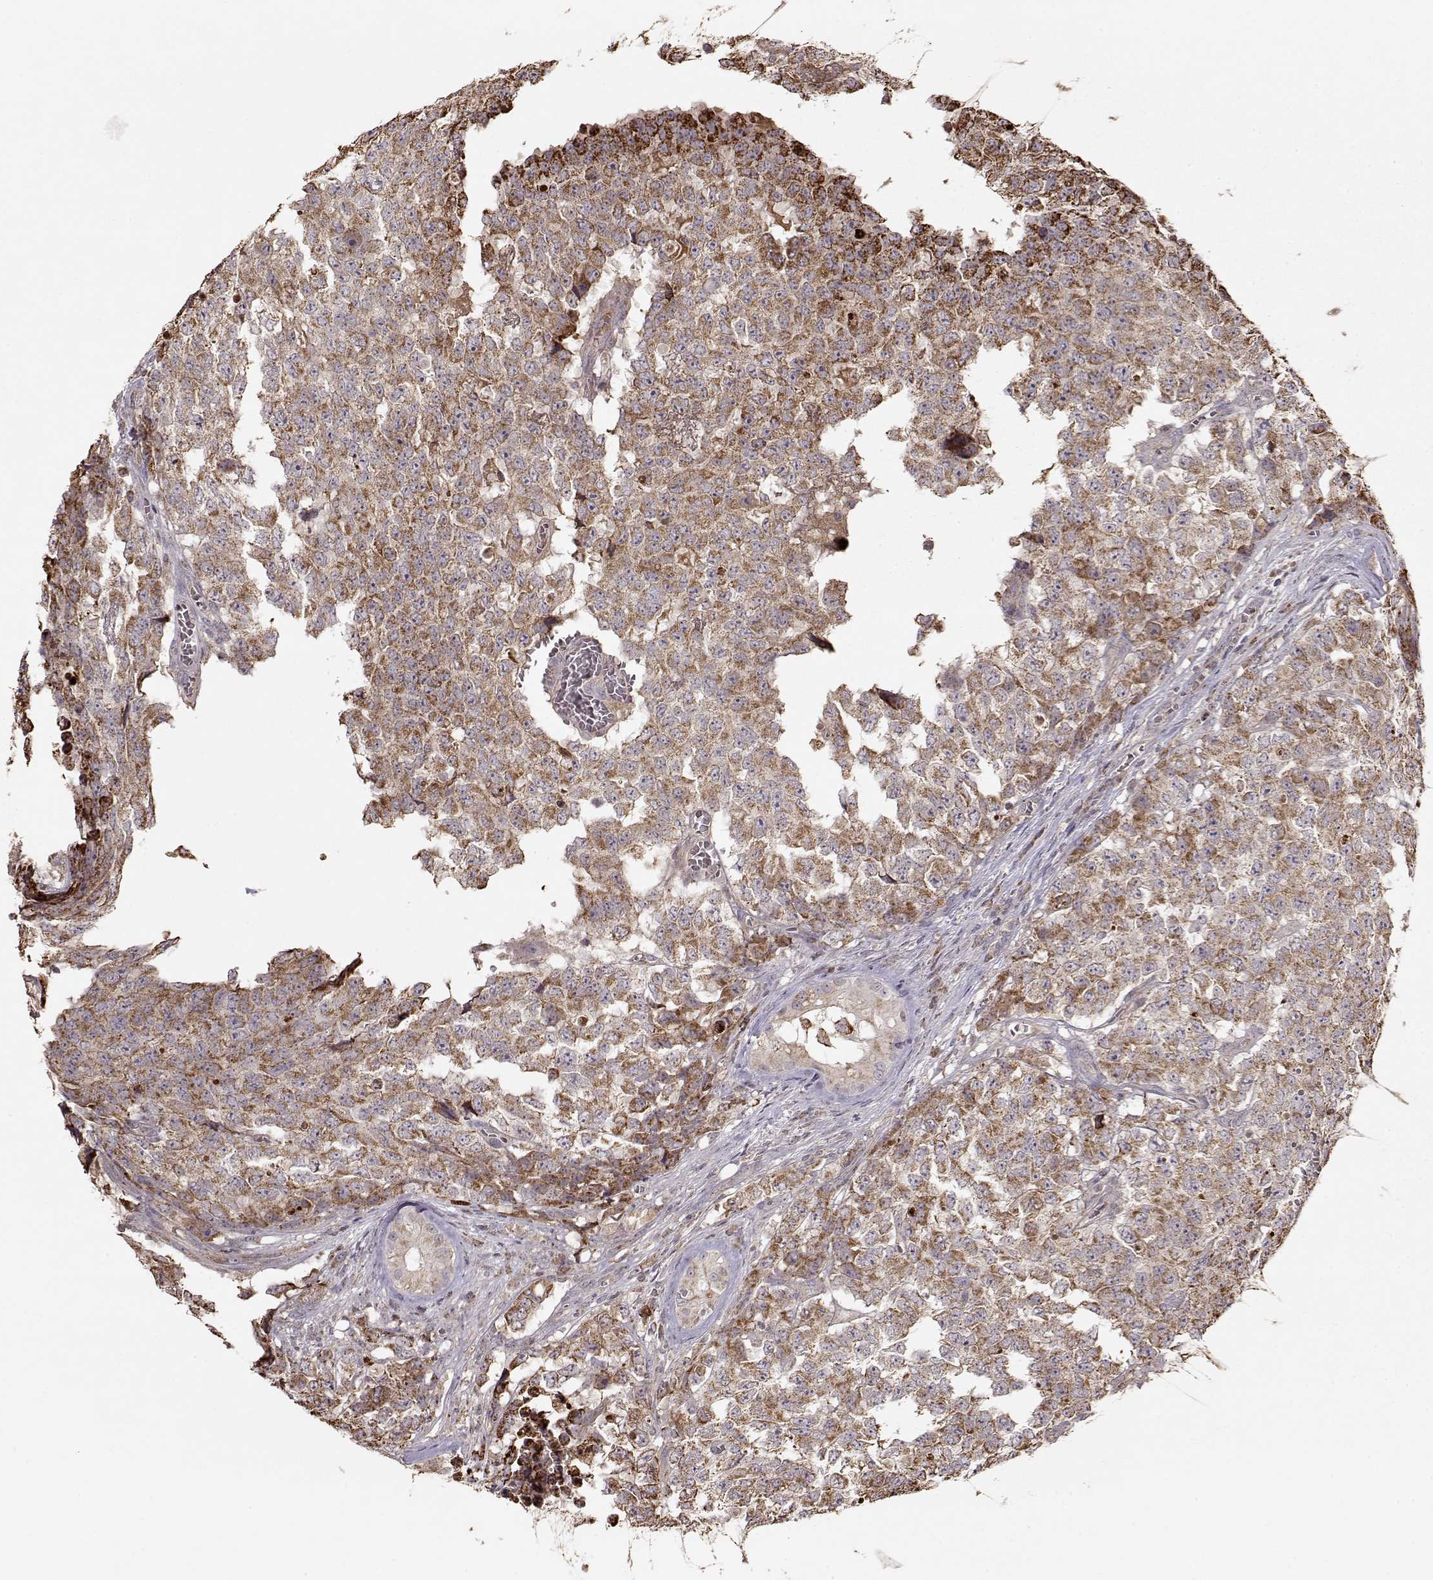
{"staining": {"intensity": "moderate", "quantity": ">75%", "location": "cytoplasmic/membranous"}, "tissue": "testis cancer", "cell_type": "Tumor cells", "image_type": "cancer", "snomed": [{"axis": "morphology", "description": "Carcinoma, Embryonal, NOS"}, {"axis": "topography", "description": "Testis"}], "caption": "This is a micrograph of immunohistochemistry (IHC) staining of testis cancer (embryonal carcinoma), which shows moderate expression in the cytoplasmic/membranous of tumor cells.", "gene": "CMTM3", "patient": {"sex": "male", "age": 23}}